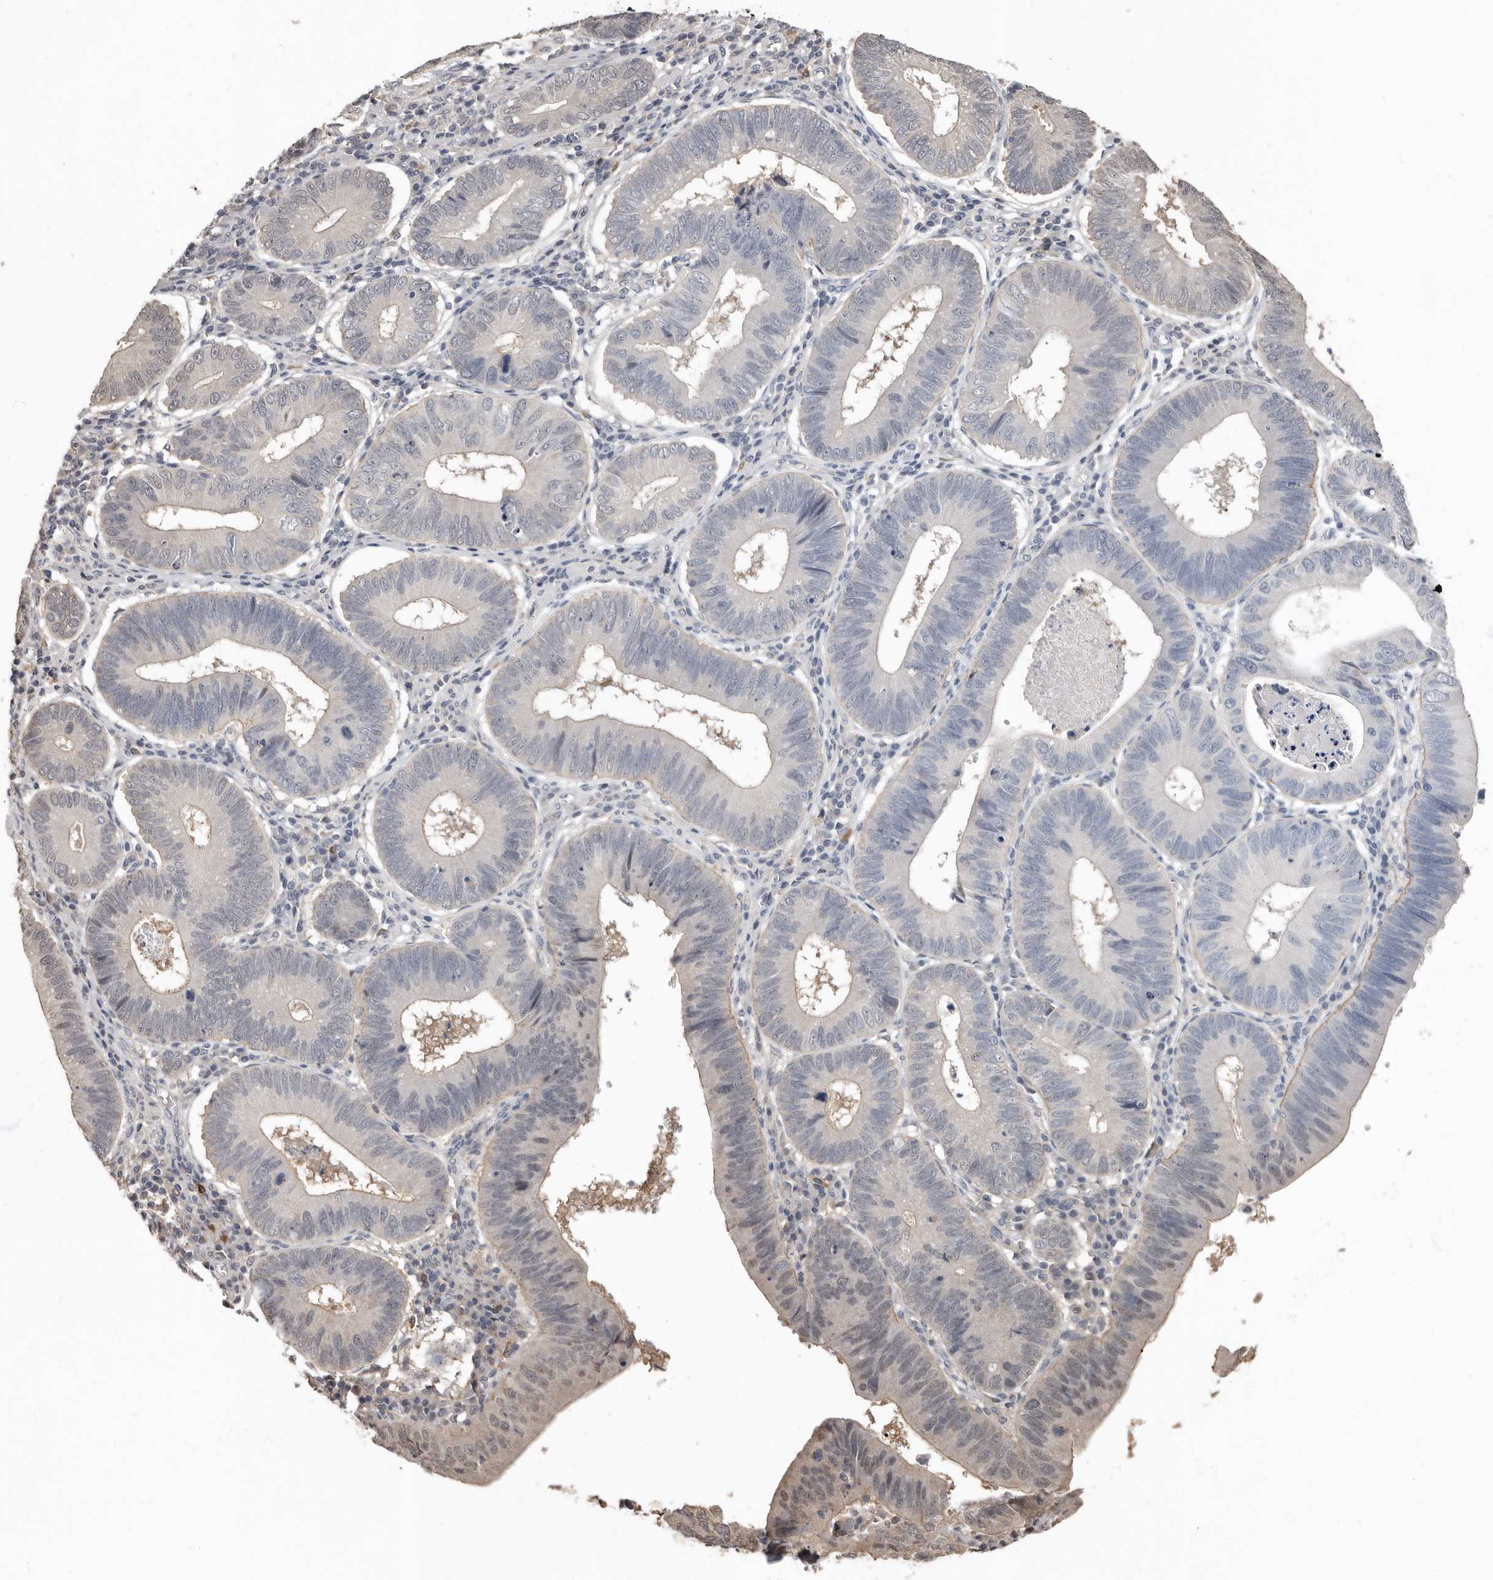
{"staining": {"intensity": "negative", "quantity": "none", "location": "none"}, "tissue": "stomach cancer", "cell_type": "Tumor cells", "image_type": "cancer", "snomed": [{"axis": "morphology", "description": "Adenocarcinoma, NOS"}, {"axis": "topography", "description": "Stomach"}], "caption": "Immunohistochemical staining of human stomach adenocarcinoma reveals no significant expression in tumor cells.", "gene": "LRGUK", "patient": {"sex": "male", "age": 59}}